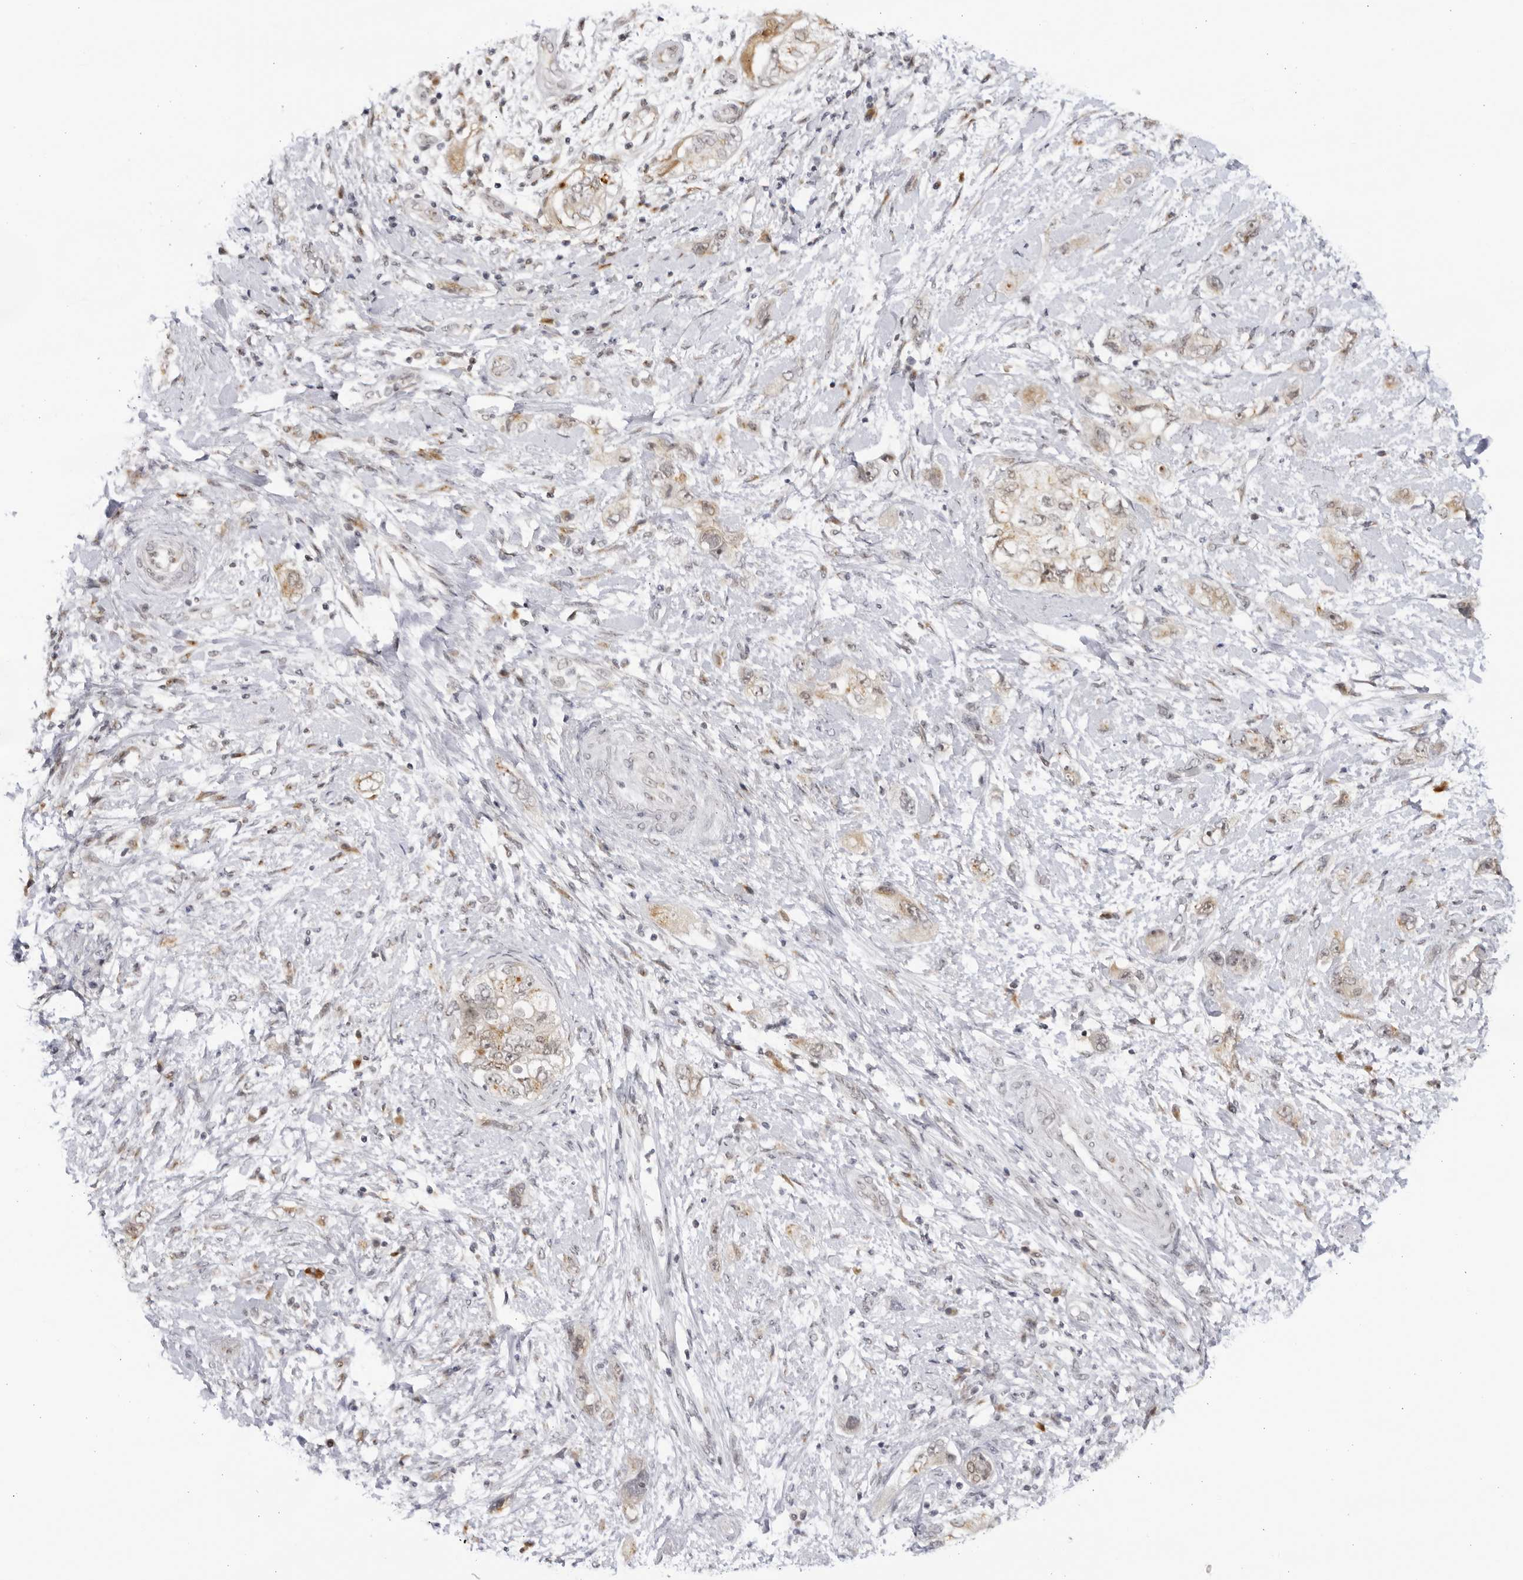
{"staining": {"intensity": "weak", "quantity": "<25%", "location": "cytoplasmic/membranous"}, "tissue": "pancreatic cancer", "cell_type": "Tumor cells", "image_type": "cancer", "snomed": [{"axis": "morphology", "description": "Adenocarcinoma, NOS"}, {"axis": "topography", "description": "Pancreas"}], "caption": "Immunohistochemistry (IHC) micrograph of neoplastic tissue: human pancreatic adenocarcinoma stained with DAB exhibits no significant protein staining in tumor cells. The staining was performed using DAB to visualize the protein expression in brown, while the nuclei were stained in blue with hematoxylin (Magnification: 20x).", "gene": "RASGEF1C", "patient": {"sex": "female", "age": 73}}